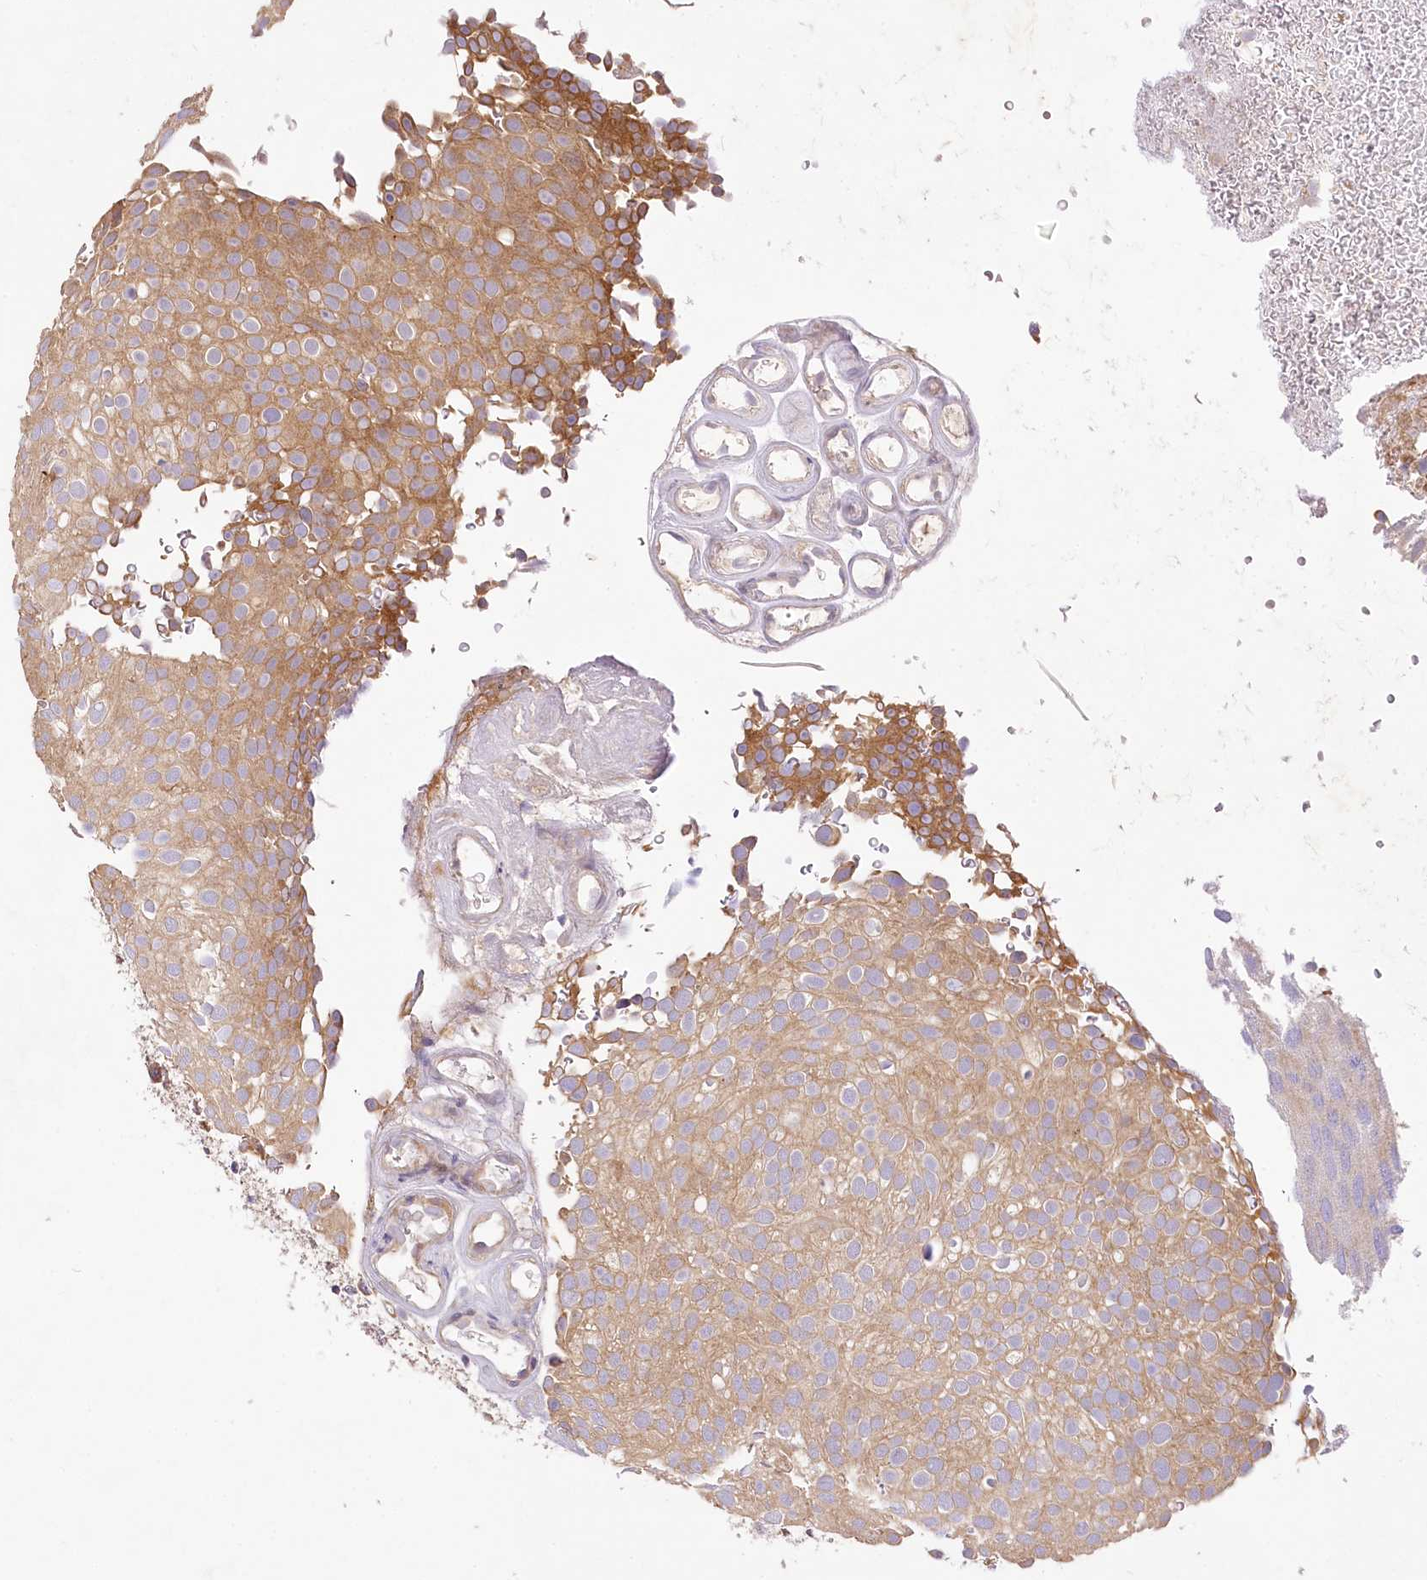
{"staining": {"intensity": "moderate", "quantity": ">75%", "location": "cytoplasmic/membranous"}, "tissue": "urothelial cancer", "cell_type": "Tumor cells", "image_type": "cancer", "snomed": [{"axis": "morphology", "description": "Urothelial carcinoma, Low grade"}, {"axis": "topography", "description": "Urinary bladder"}], "caption": "Immunohistochemical staining of human urothelial carcinoma (low-grade) displays medium levels of moderate cytoplasmic/membranous expression in approximately >75% of tumor cells.", "gene": "PYROXD1", "patient": {"sex": "male", "age": 78}}